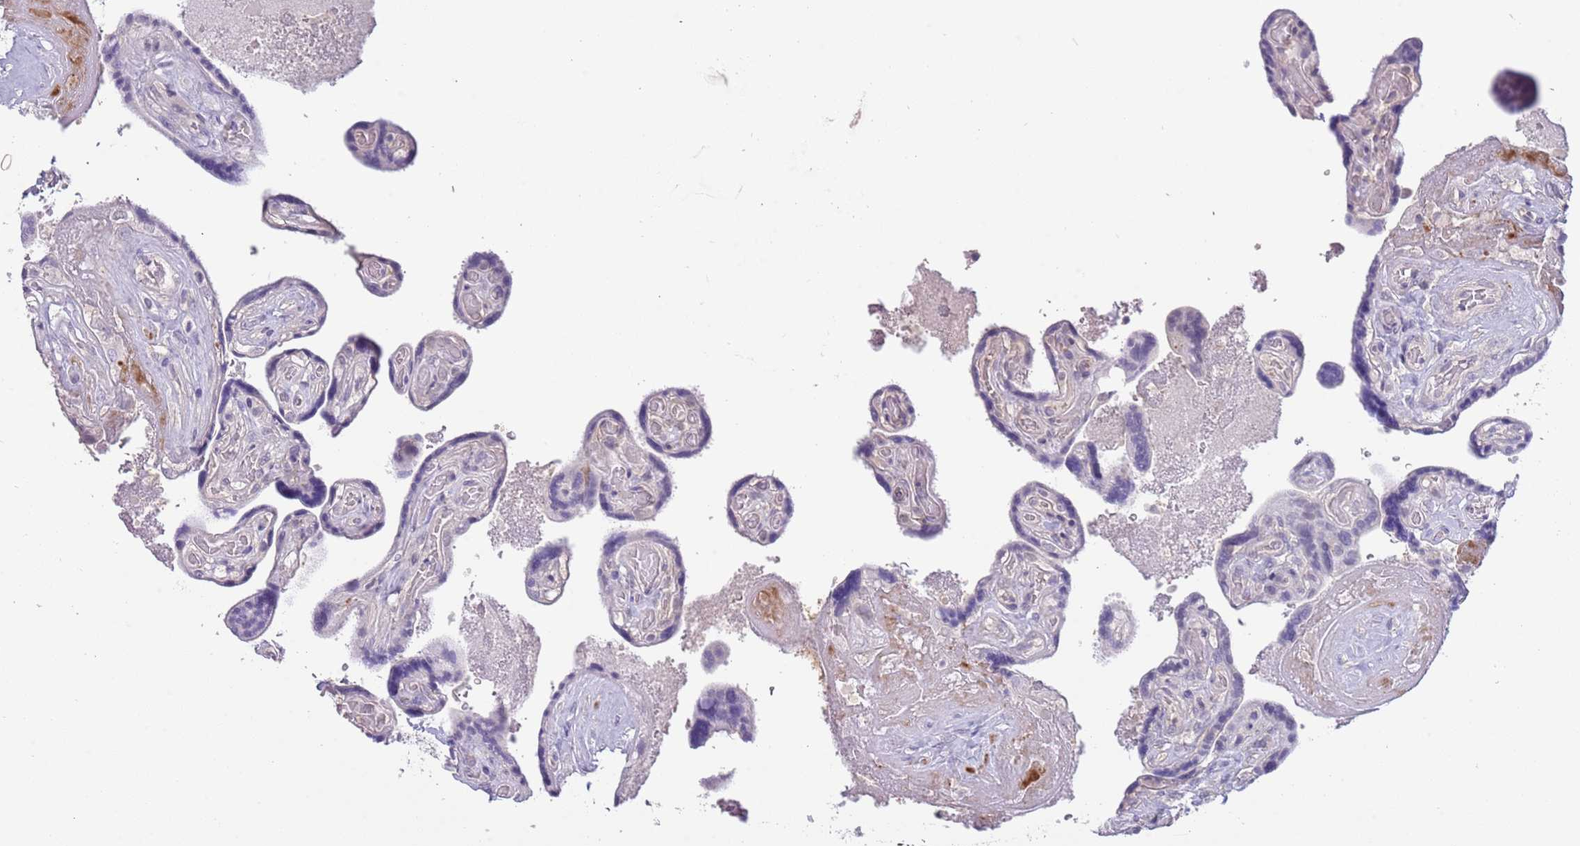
{"staining": {"intensity": "negative", "quantity": "none", "location": "none"}, "tissue": "placenta", "cell_type": "Trophoblastic cells", "image_type": "normal", "snomed": [{"axis": "morphology", "description": "Normal tissue, NOS"}, {"axis": "topography", "description": "Placenta"}], "caption": "An IHC image of unremarkable placenta is shown. There is no staining in trophoblastic cells of placenta. The staining is performed using DAB (3,3'-diaminobenzidine) brown chromogen with nuclei counter-stained in using hematoxylin.", "gene": "PIMREG", "patient": {"sex": "female", "age": 32}}